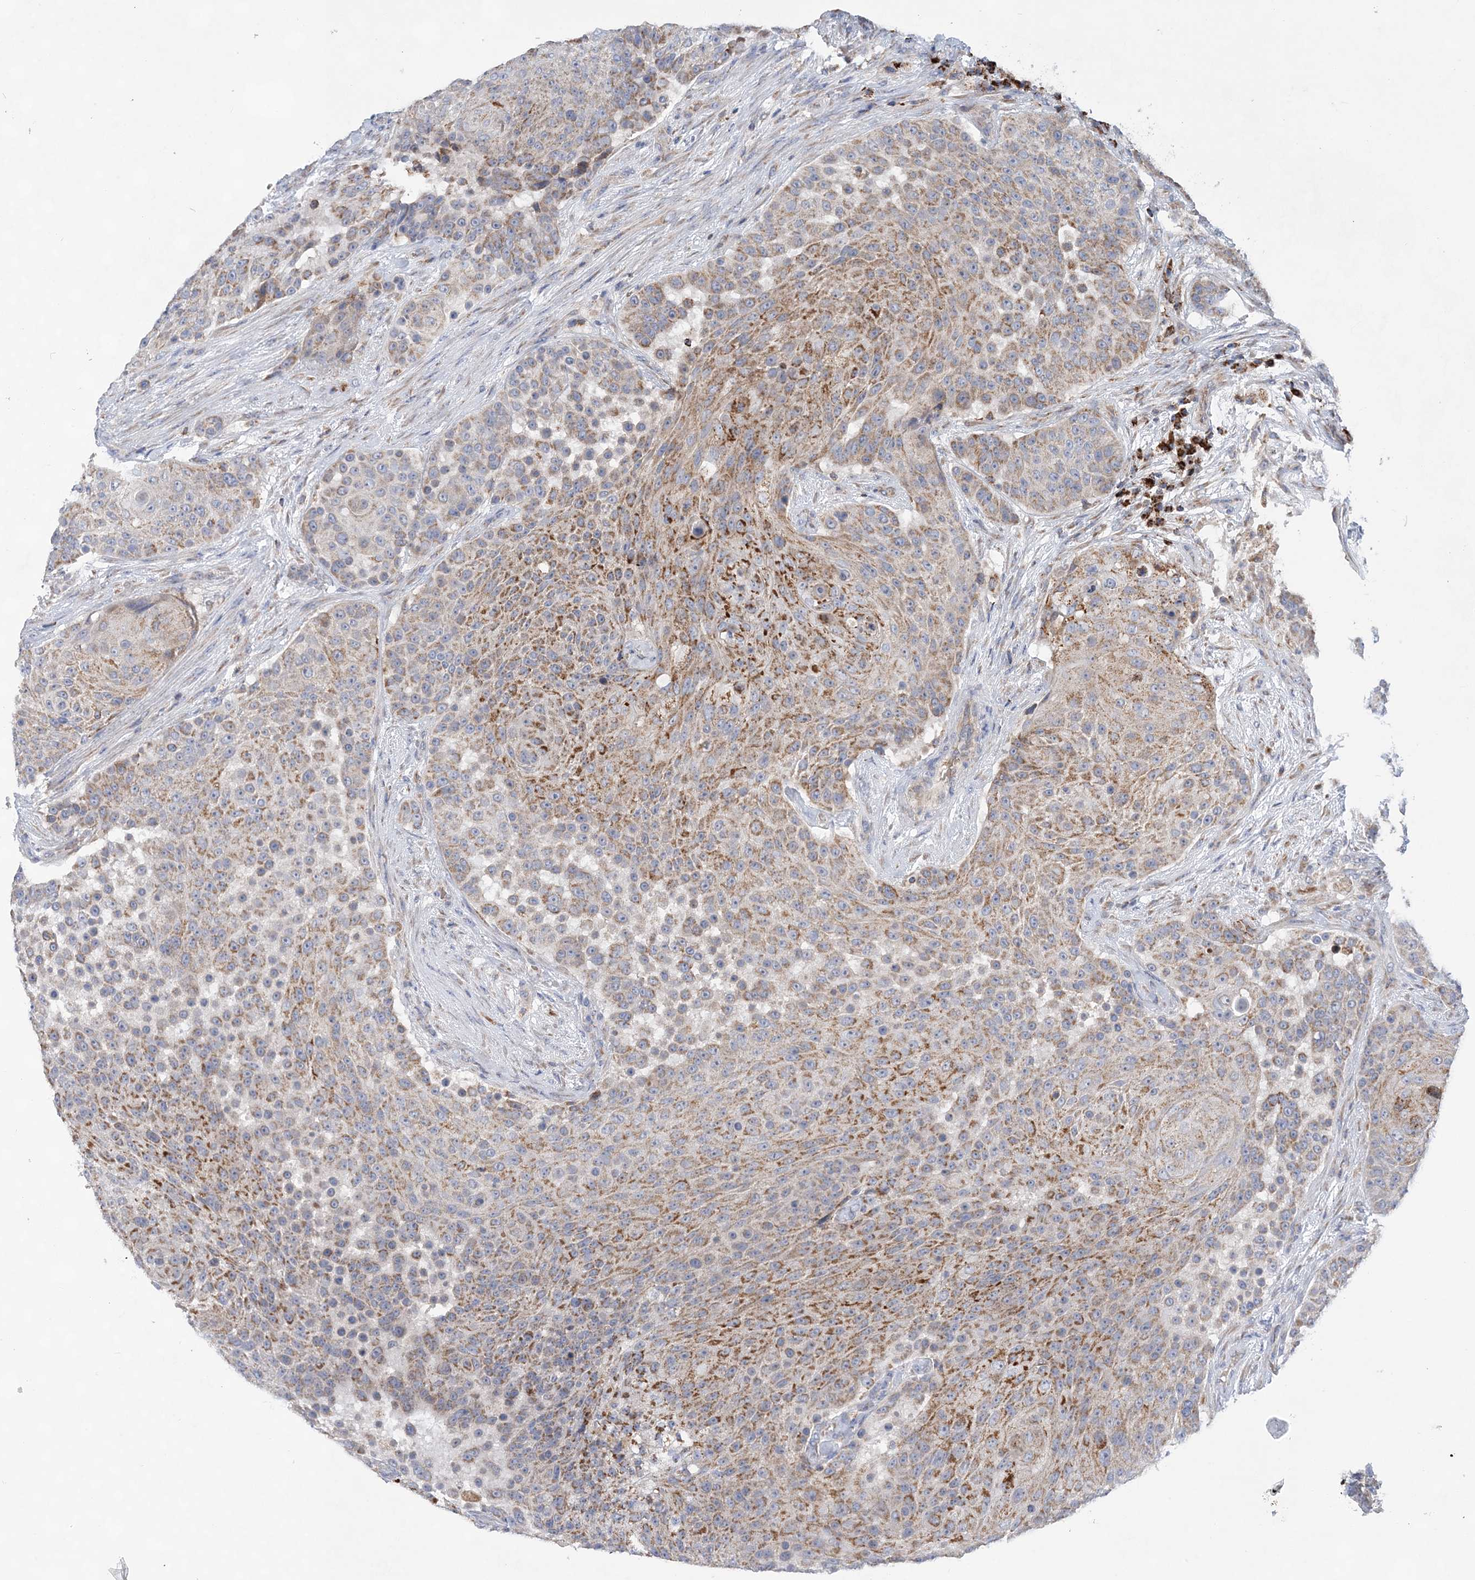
{"staining": {"intensity": "moderate", "quantity": ">75%", "location": "cytoplasmic/membranous"}, "tissue": "urothelial cancer", "cell_type": "Tumor cells", "image_type": "cancer", "snomed": [{"axis": "morphology", "description": "Urothelial carcinoma, High grade"}, {"axis": "topography", "description": "Urinary bladder"}], "caption": "Protein analysis of urothelial cancer tissue demonstrates moderate cytoplasmic/membranous staining in about >75% of tumor cells.", "gene": "TRAPPC13", "patient": {"sex": "female", "age": 63}}